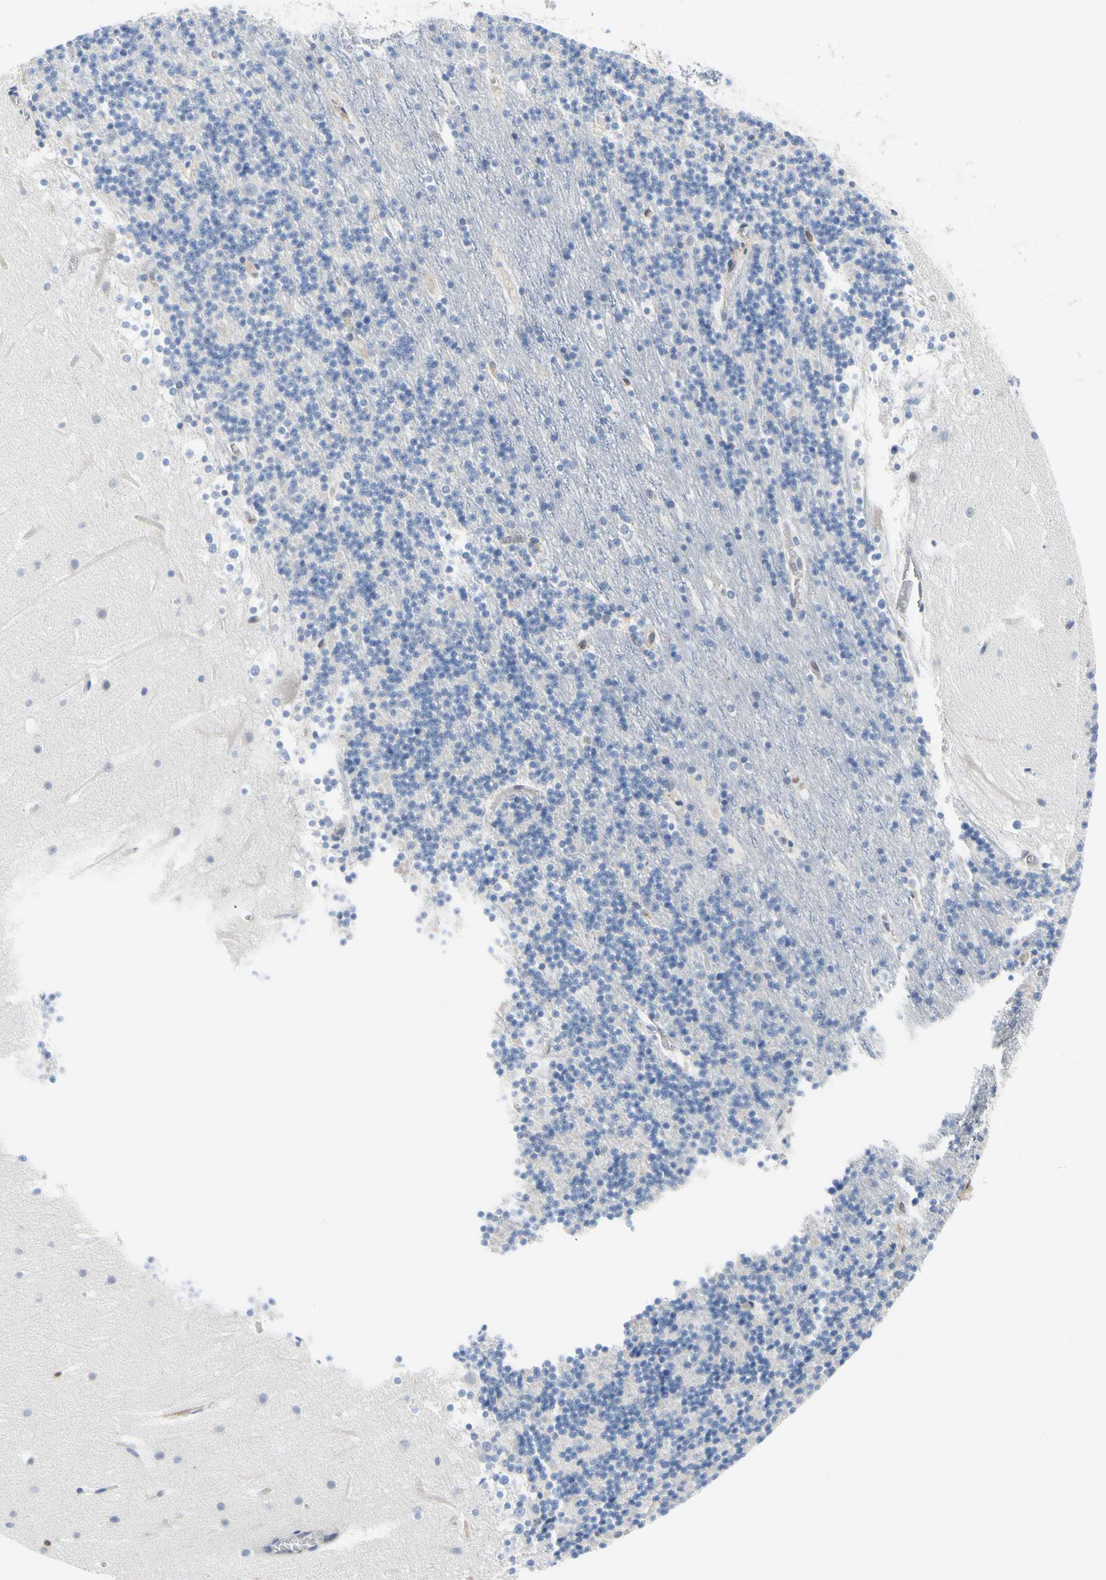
{"staining": {"intensity": "negative", "quantity": "none", "location": "none"}, "tissue": "cerebellum", "cell_type": "Cells in granular layer", "image_type": "normal", "snomed": [{"axis": "morphology", "description": "Normal tissue, NOS"}, {"axis": "topography", "description": "Cerebellum"}], "caption": "IHC photomicrograph of benign cerebellum: human cerebellum stained with DAB (3,3'-diaminobenzidine) displays no significant protein positivity in cells in granular layer.", "gene": "MCL1", "patient": {"sex": "male", "age": 45}}